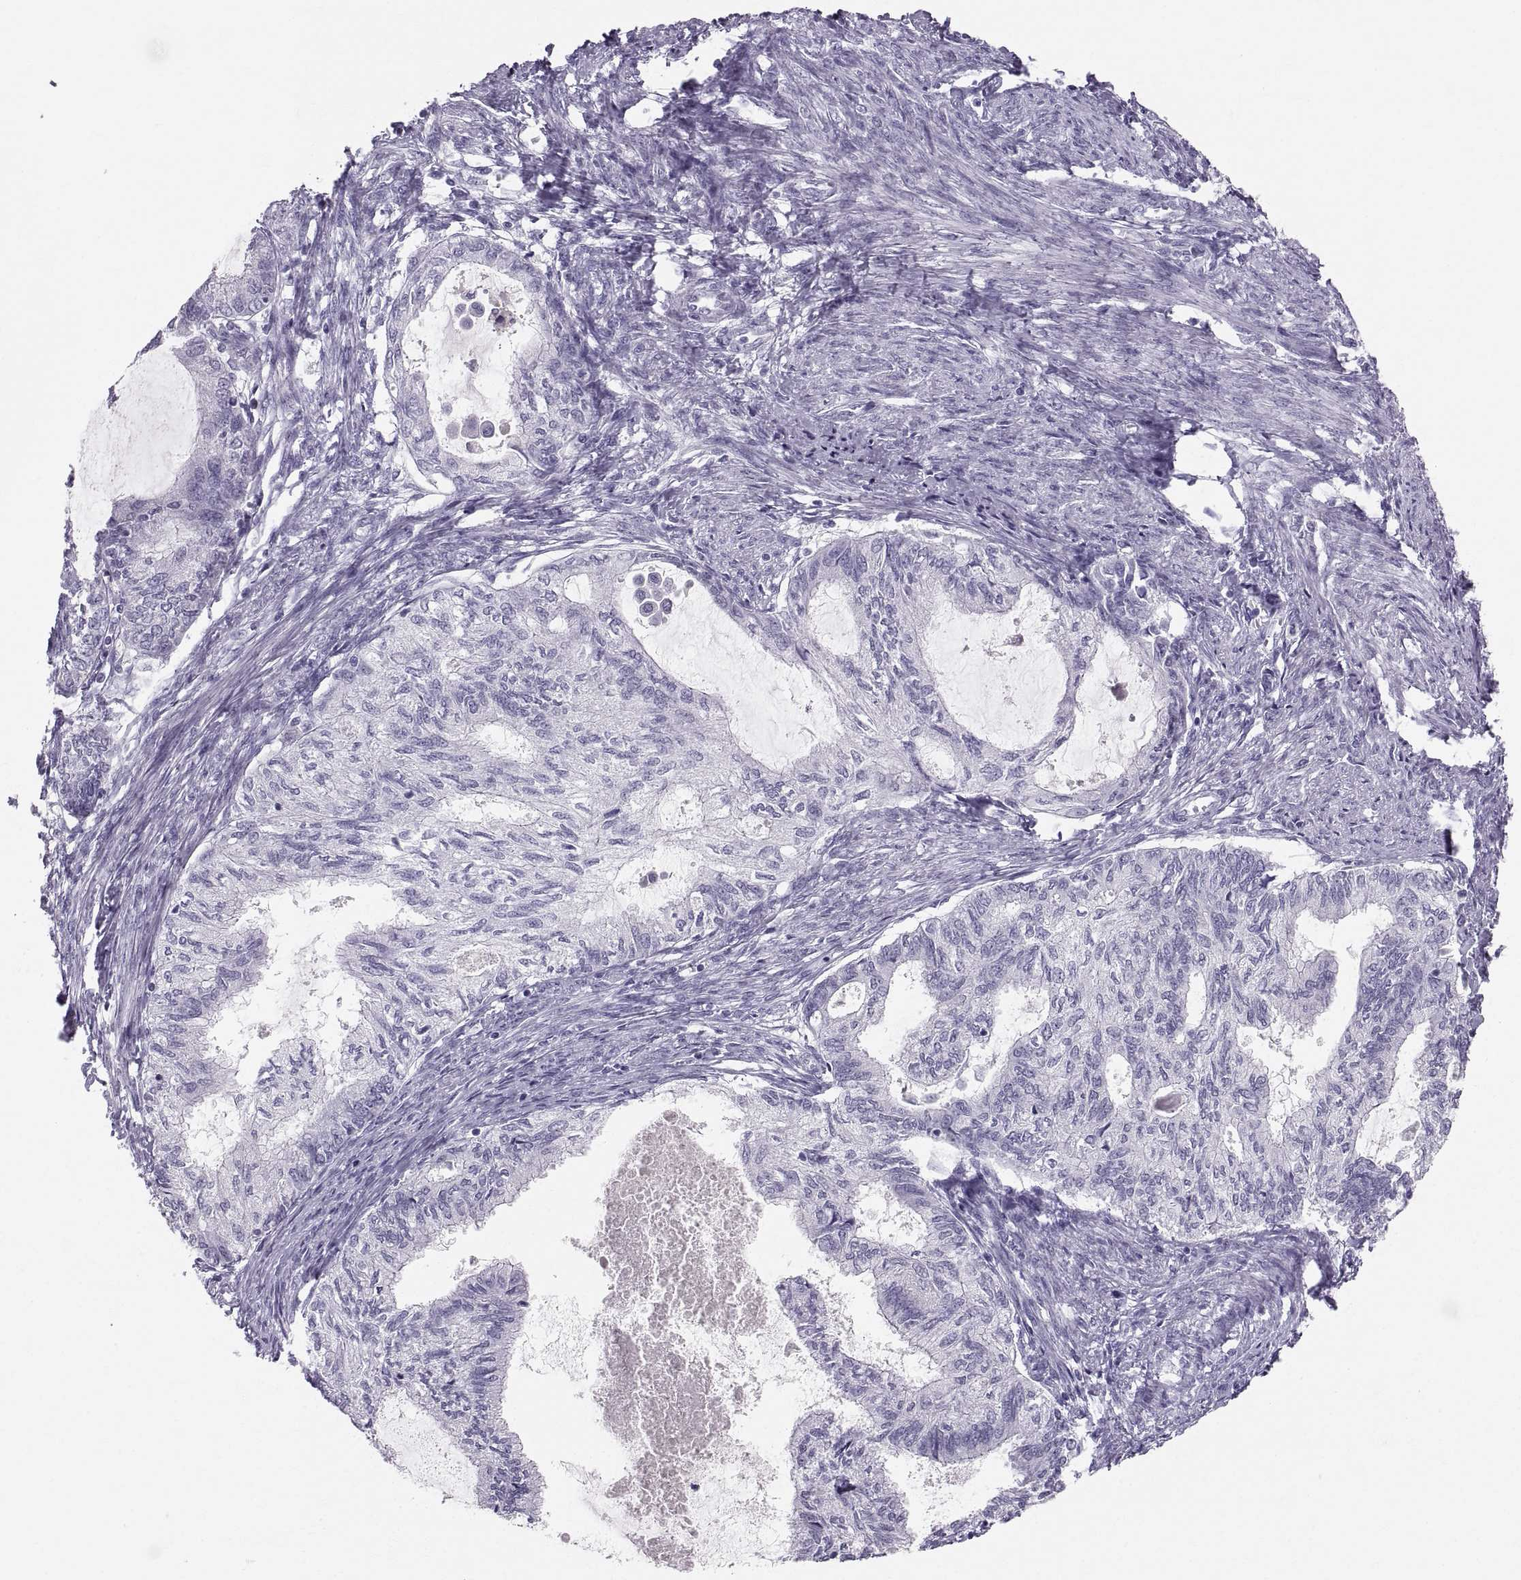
{"staining": {"intensity": "negative", "quantity": "none", "location": "none"}, "tissue": "endometrial cancer", "cell_type": "Tumor cells", "image_type": "cancer", "snomed": [{"axis": "morphology", "description": "Adenocarcinoma, NOS"}, {"axis": "topography", "description": "Endometrium"}], "caption": "This is a micrograph of immunohistochemistry staining of adenocarcinoma (endometrial), which shows no staining in tumor cells.", "gene": "SLC22A6", "patient": {"sex": "female", "age": 86}}